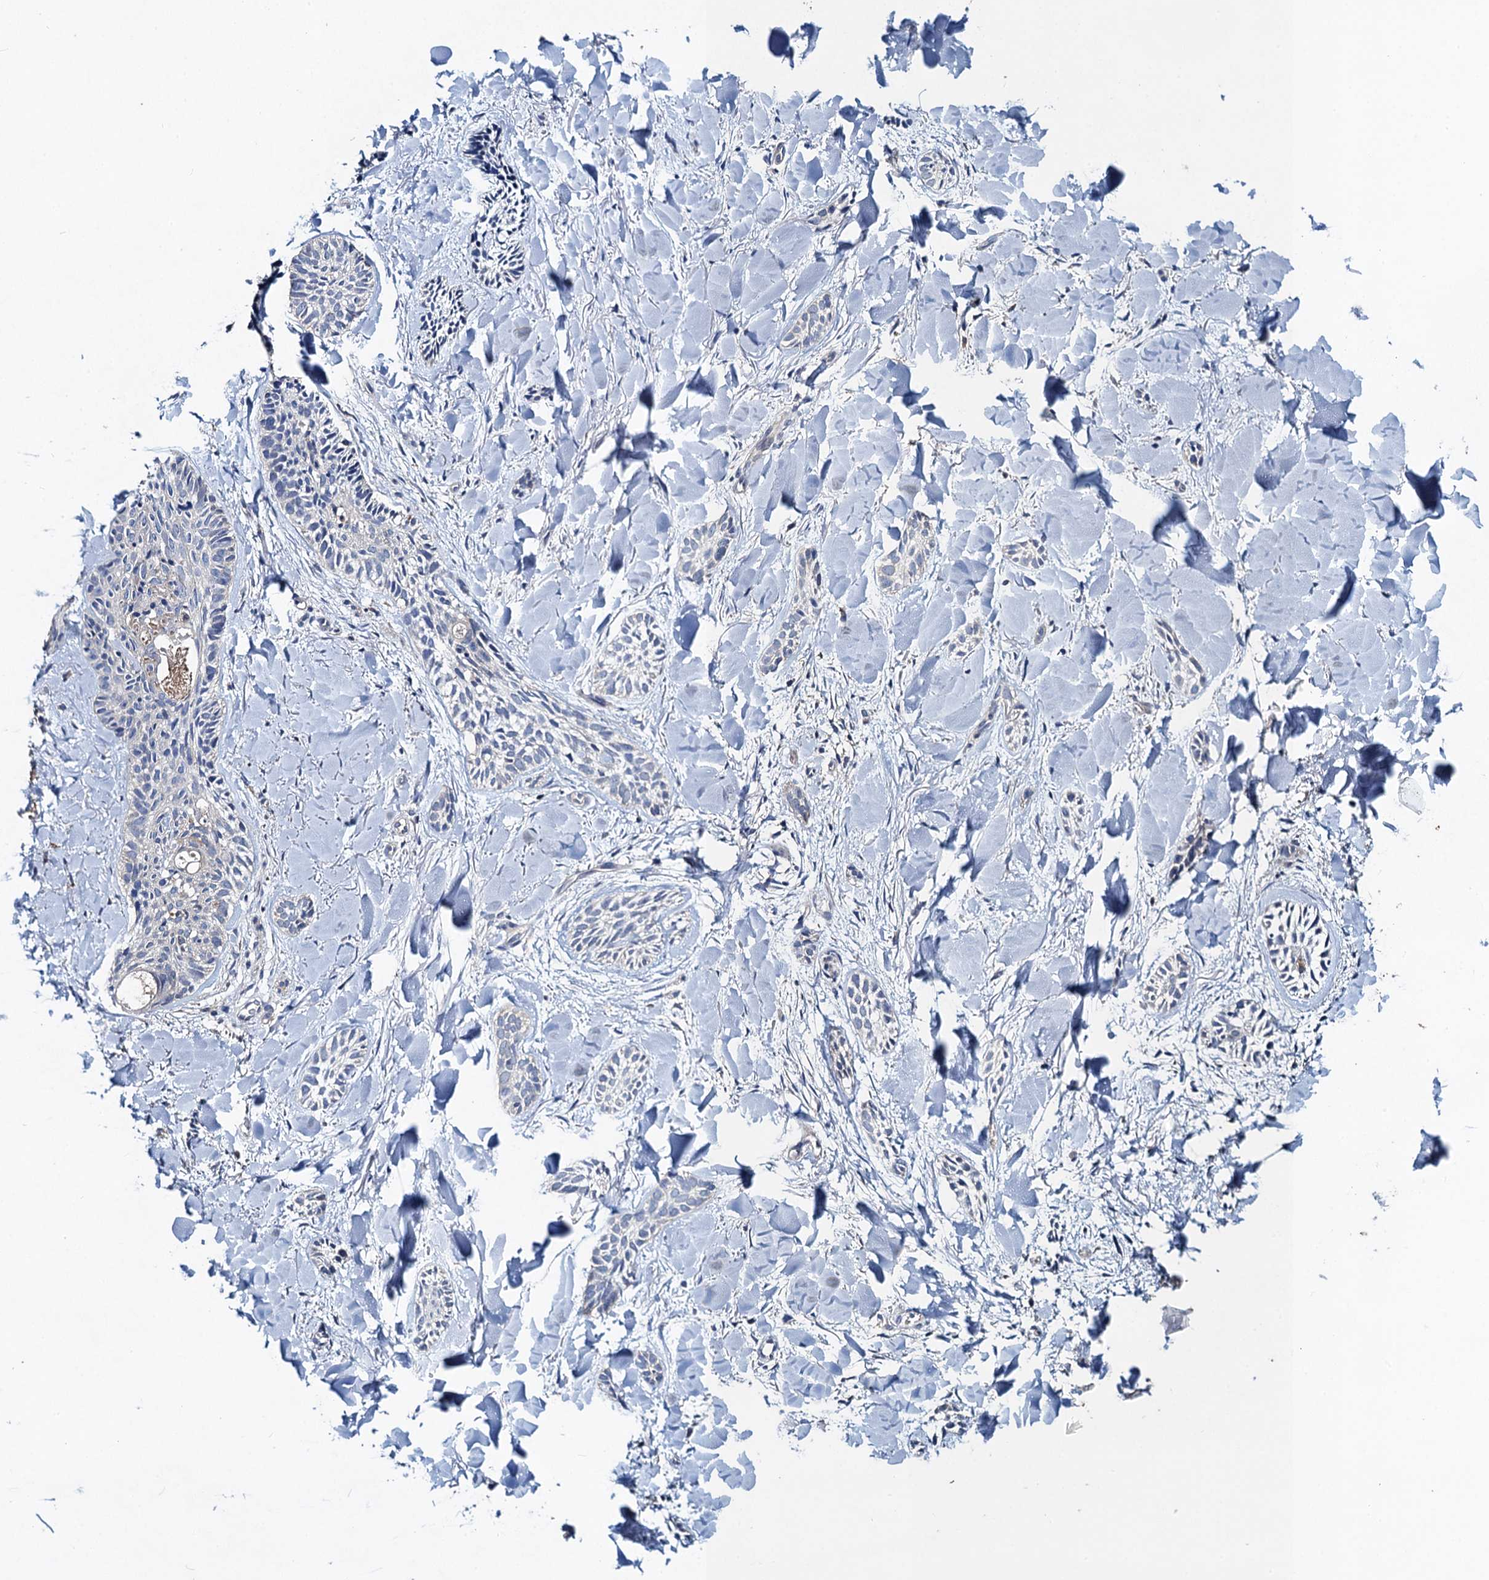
{"staining": {"intensity": "negative", "quantity": "none", "location": "none"}, "tissue": "skin cancer", "cell_type": "Tumor cells", "image_type": "cancer", "snomed": [{"axis": "morphology", "description": "Basal cell carcinoma"}, {"axis": "topography", "description": "Skin"}], "caption": "IHC of skin cancer (basal cell carcinoma) exhibits no expression in tumor cells. The staining was performed using DAB to visualize the protein expression in brown, while the nuclei were stained in blue with hematoxylin (Magnification: 20x).", "gene": "SNAP29", "patient": {"sex": "female", "age": 59}}